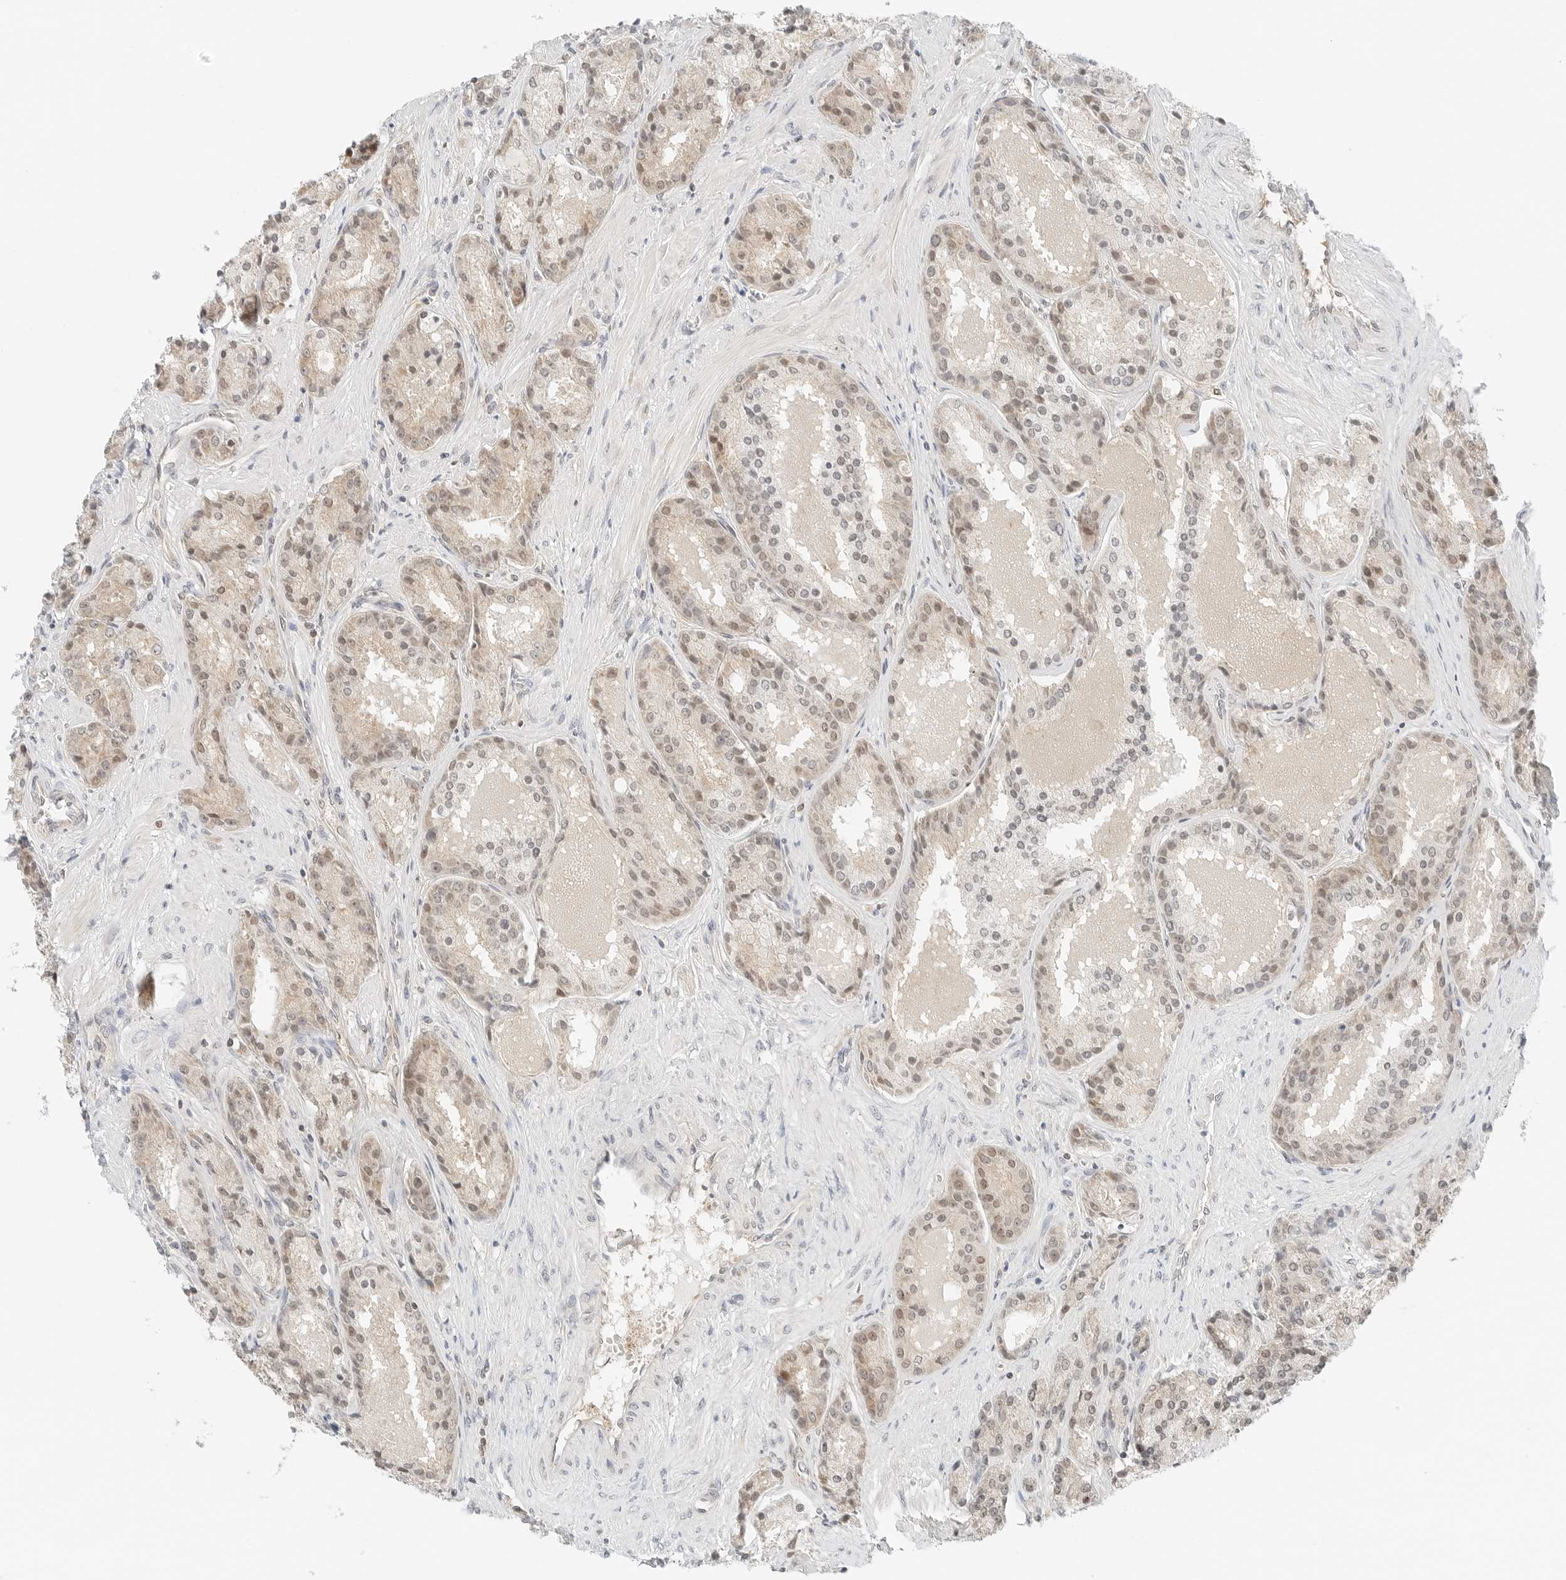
{"staining": {"intensity": "weak", "quantity": "25%-75%", "location": "cytoplasmic/membranous,nuclear"}, "tissue": "prostate cancer", "cell_type": "Tumor cells", "image_type": "cancer", "snomed": [{"axis": "morphology", "description": "Adenocarcinoma, High grade"}, {"axis": "topography", "description": "Prostate"}], "caption": "Weak cytoplasmic/membranous and nuclear protein staining is present in about 25%-75% of tumor cells in high-grade adenocarcinoma (prostate).", "gene": "IQCC", "patient": {"sex": "male", "age": 60}}